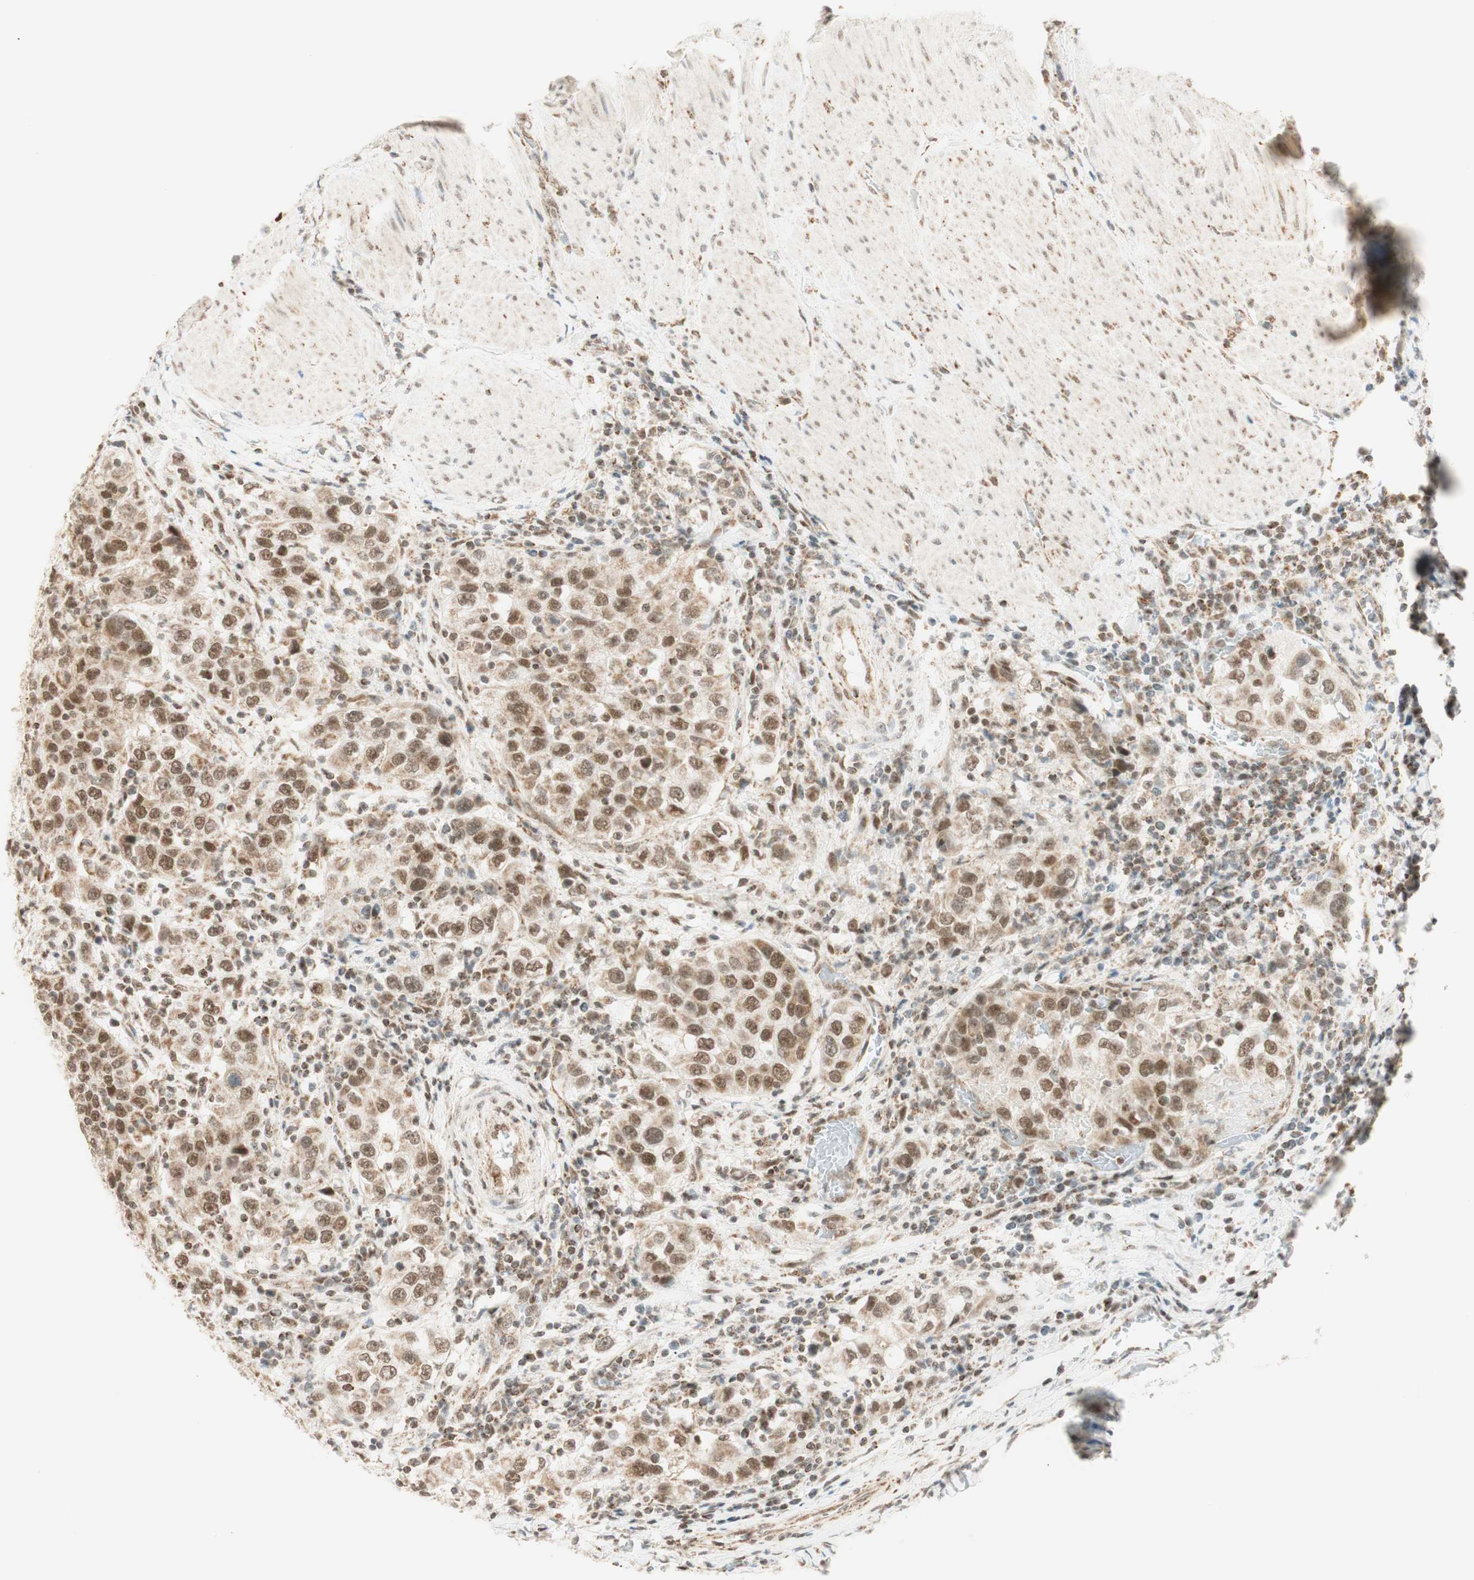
{"staining": {"intensity": "moderate", "quantity": ">75%", "location": "nuclear"}, "tissue": "urothelial cancer", "cell_type": "Tumor cells", "image_type": "cancer", "snomed": [{"axis": "morphology", "description": "Urothelial carcinoma, High grade"}, {"axis": "topography", "description": "Urinary bladder"}], "caption": "Immunohistochemistry (IHC) (DAB (3,3'-diaminobenzidine)) staining of human high-grade urothelial carcinoma displays moderate nuclear protein staining in approximately >75% of tumor cells.", "gene": "ZNF782", "patient": {"sex": "female", "age": 80}}